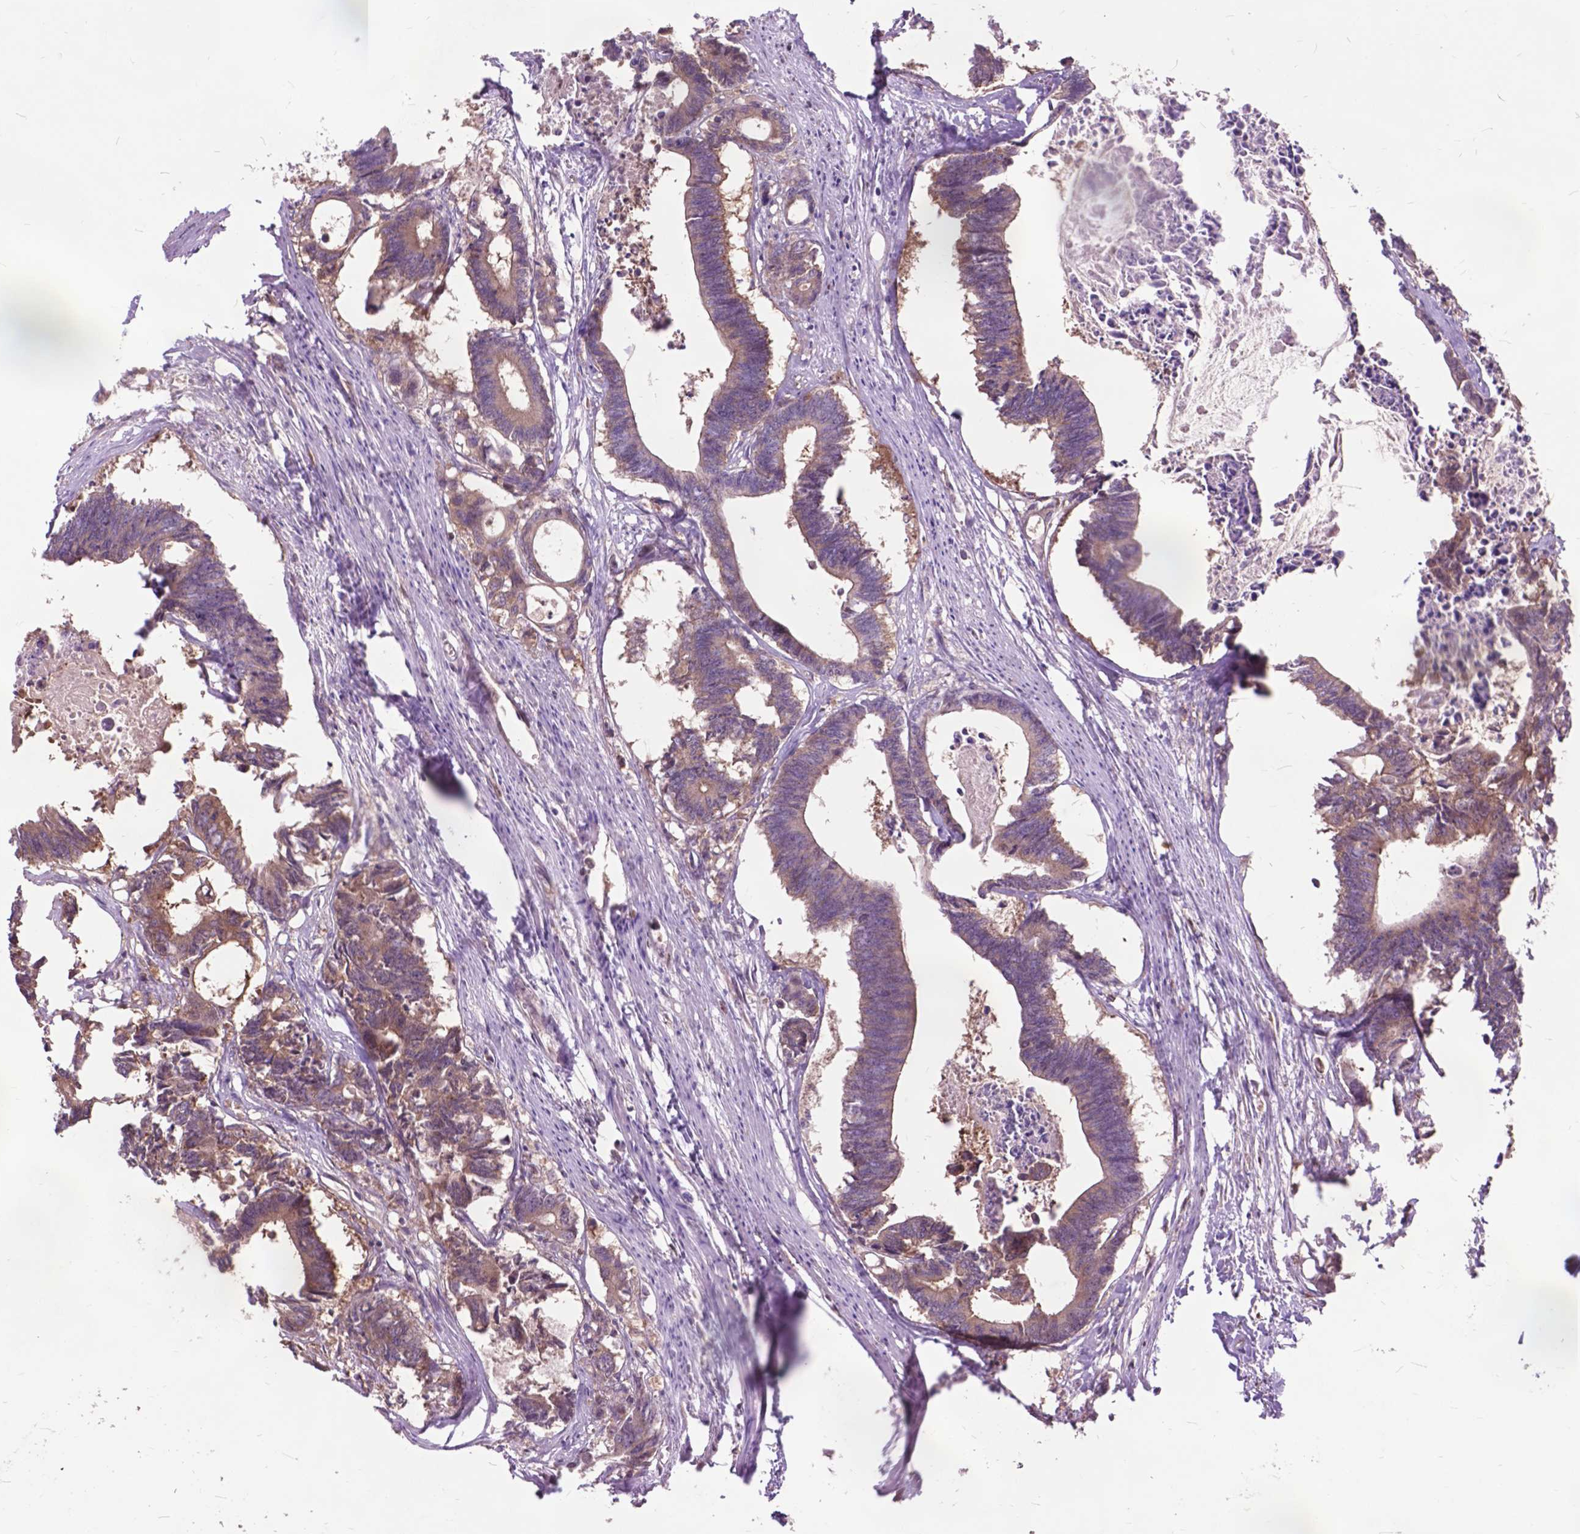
{"staining": {"intensity": "weak", "quantity": ">75%", "location": "cytoplasmic/membranous"}, "tissue": "colorectal cancer", "cell_type": "Tumor cells", "image_type": "cancer", "snomed": [{"axis": "morphology", "description": "Adenocarcinoma, NOS"}, {"axis": "topography", "description": "Rectum"}], "caption": "Tumor cells display low levels of weak cytoplasmic/membranous positivity in approximately >75% of cells in adenocarcinoma (colorectal). The protein of interest is stained brown, and the nuclei are stained in blue (DAB IHC with brightfield microscopy, high magnification).", "gene": "ARAF", "patient": {"sex": "male", "age": 54}}